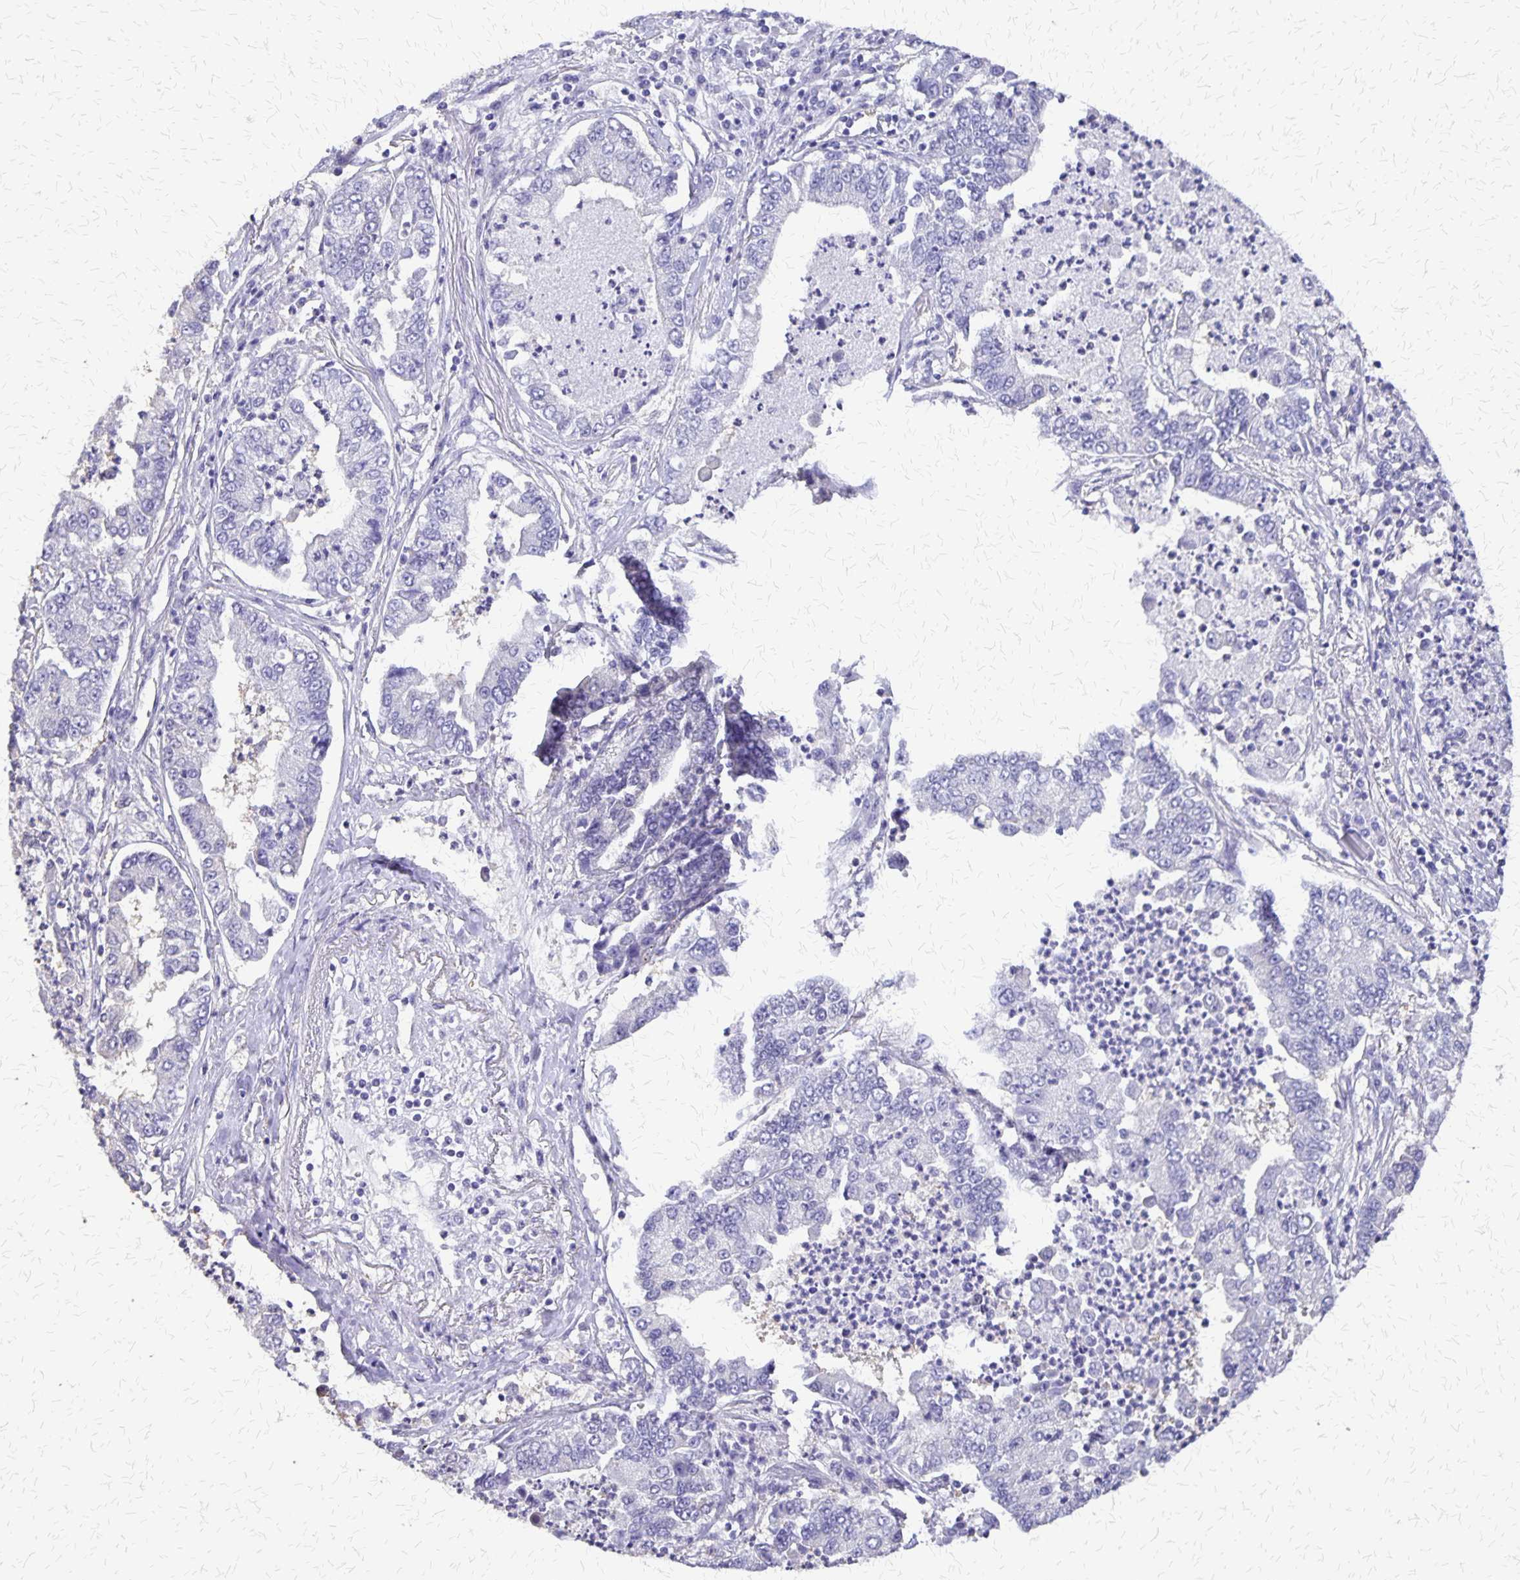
{"staining": {"intensity": "negative", "quantity": "none", "location": "none"}, "tissue": "lung cancer", "cell_type": "Tumor cells", "image_type": "cancer", "snomed": [{"axis": "morphology", "description": "Adenocarcinoma, NOS"}, {"axis": "topography", "description": "Lung"}], "caption": "An IHC micrograph of lung cancer (adenocarcinoma) is shown. There is no staining in tumor cells of lung cancer (adenocarcinoma).", "gene": "SI", "patient": {"sex": "female", "age": 57}}